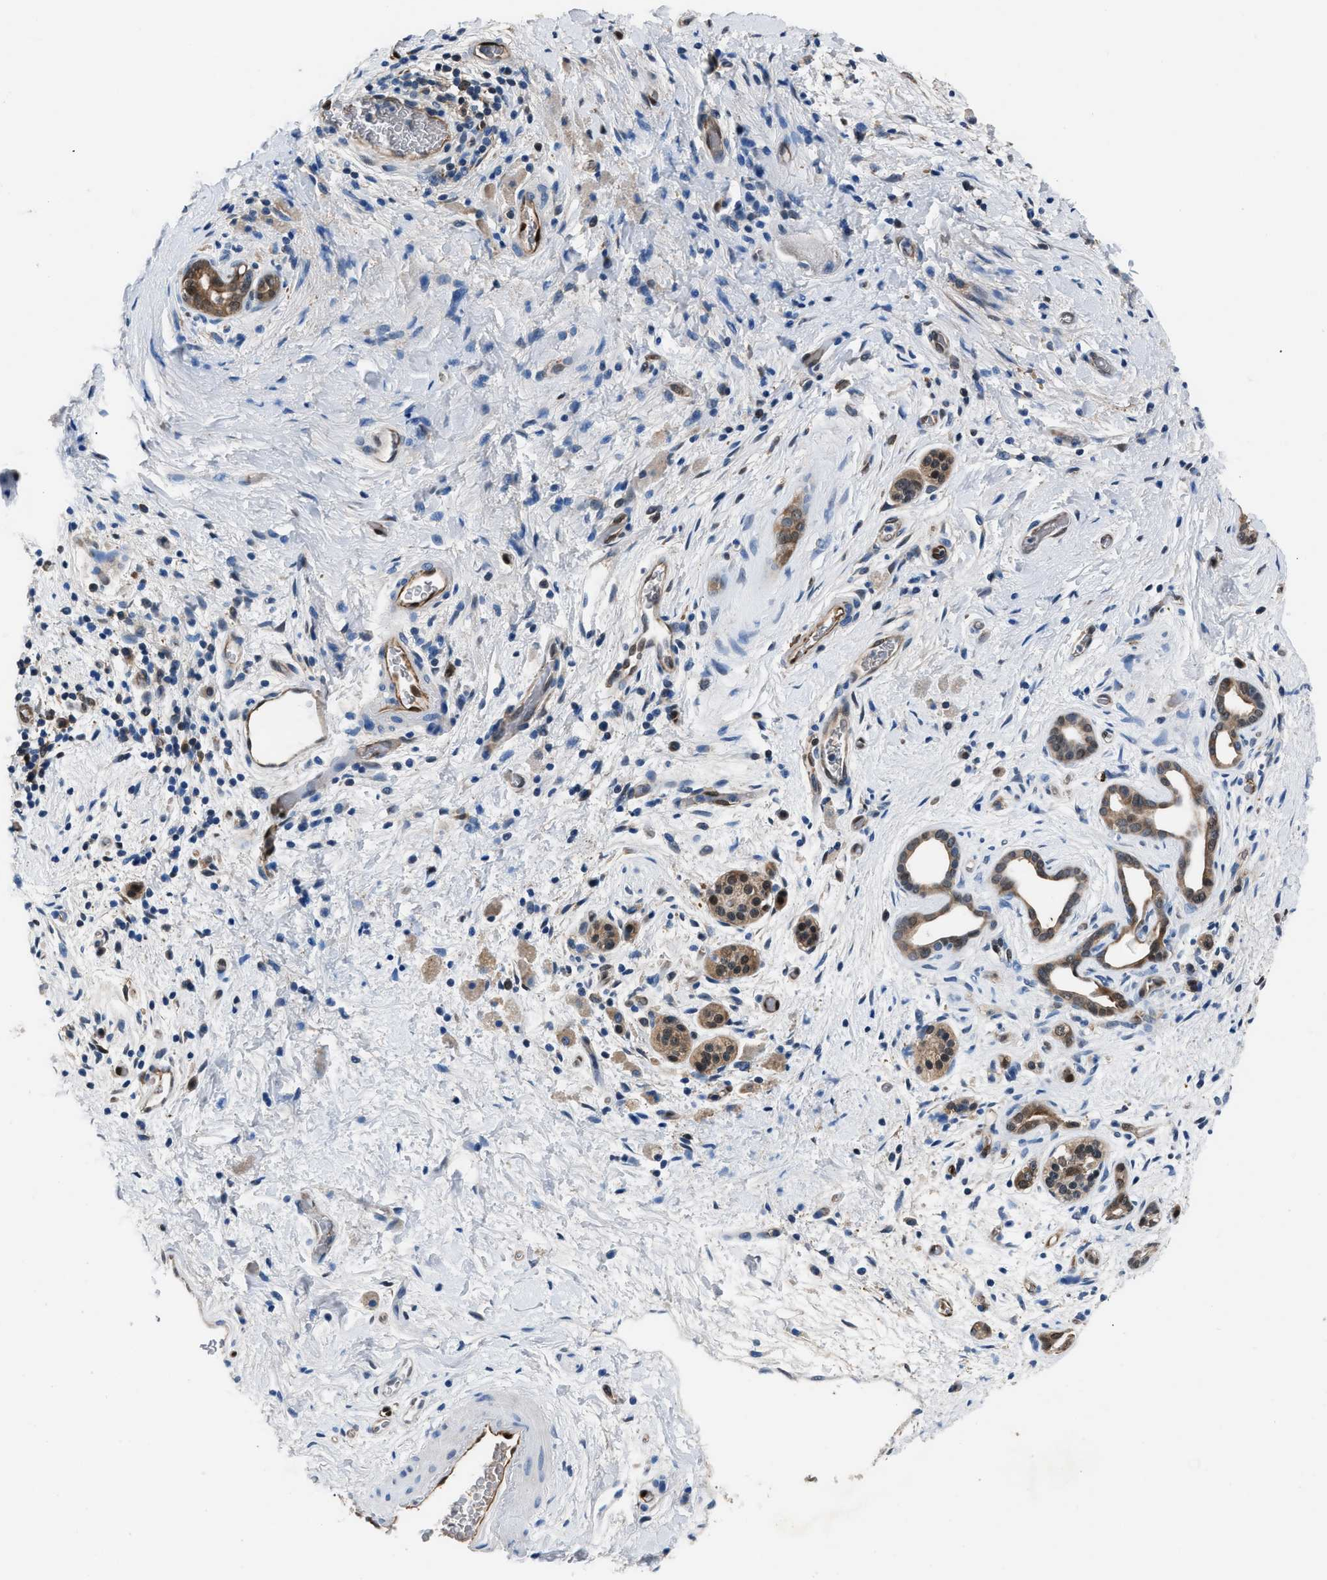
{"staining": {"intensity": "weak", "quantity": ">75%", "location": "cytoplasmic/membranous"}, "tissue": "pancreatic cancer", "cell_type": "Tumor cells", "image_type": "cancer", "snomed": [{"axis": "morphology", "description": "Adenocarcinoma, NOS"}, {"axis": "topography", "description": "Pancreas"}], "caption": "Tumor cells demonstrate weak cytoplasmic/membranous positivity in approximately >75% of cells in pancreatic cancer.", "gene": "PPA1", "patient": {"sex": "male", "age": 55}}